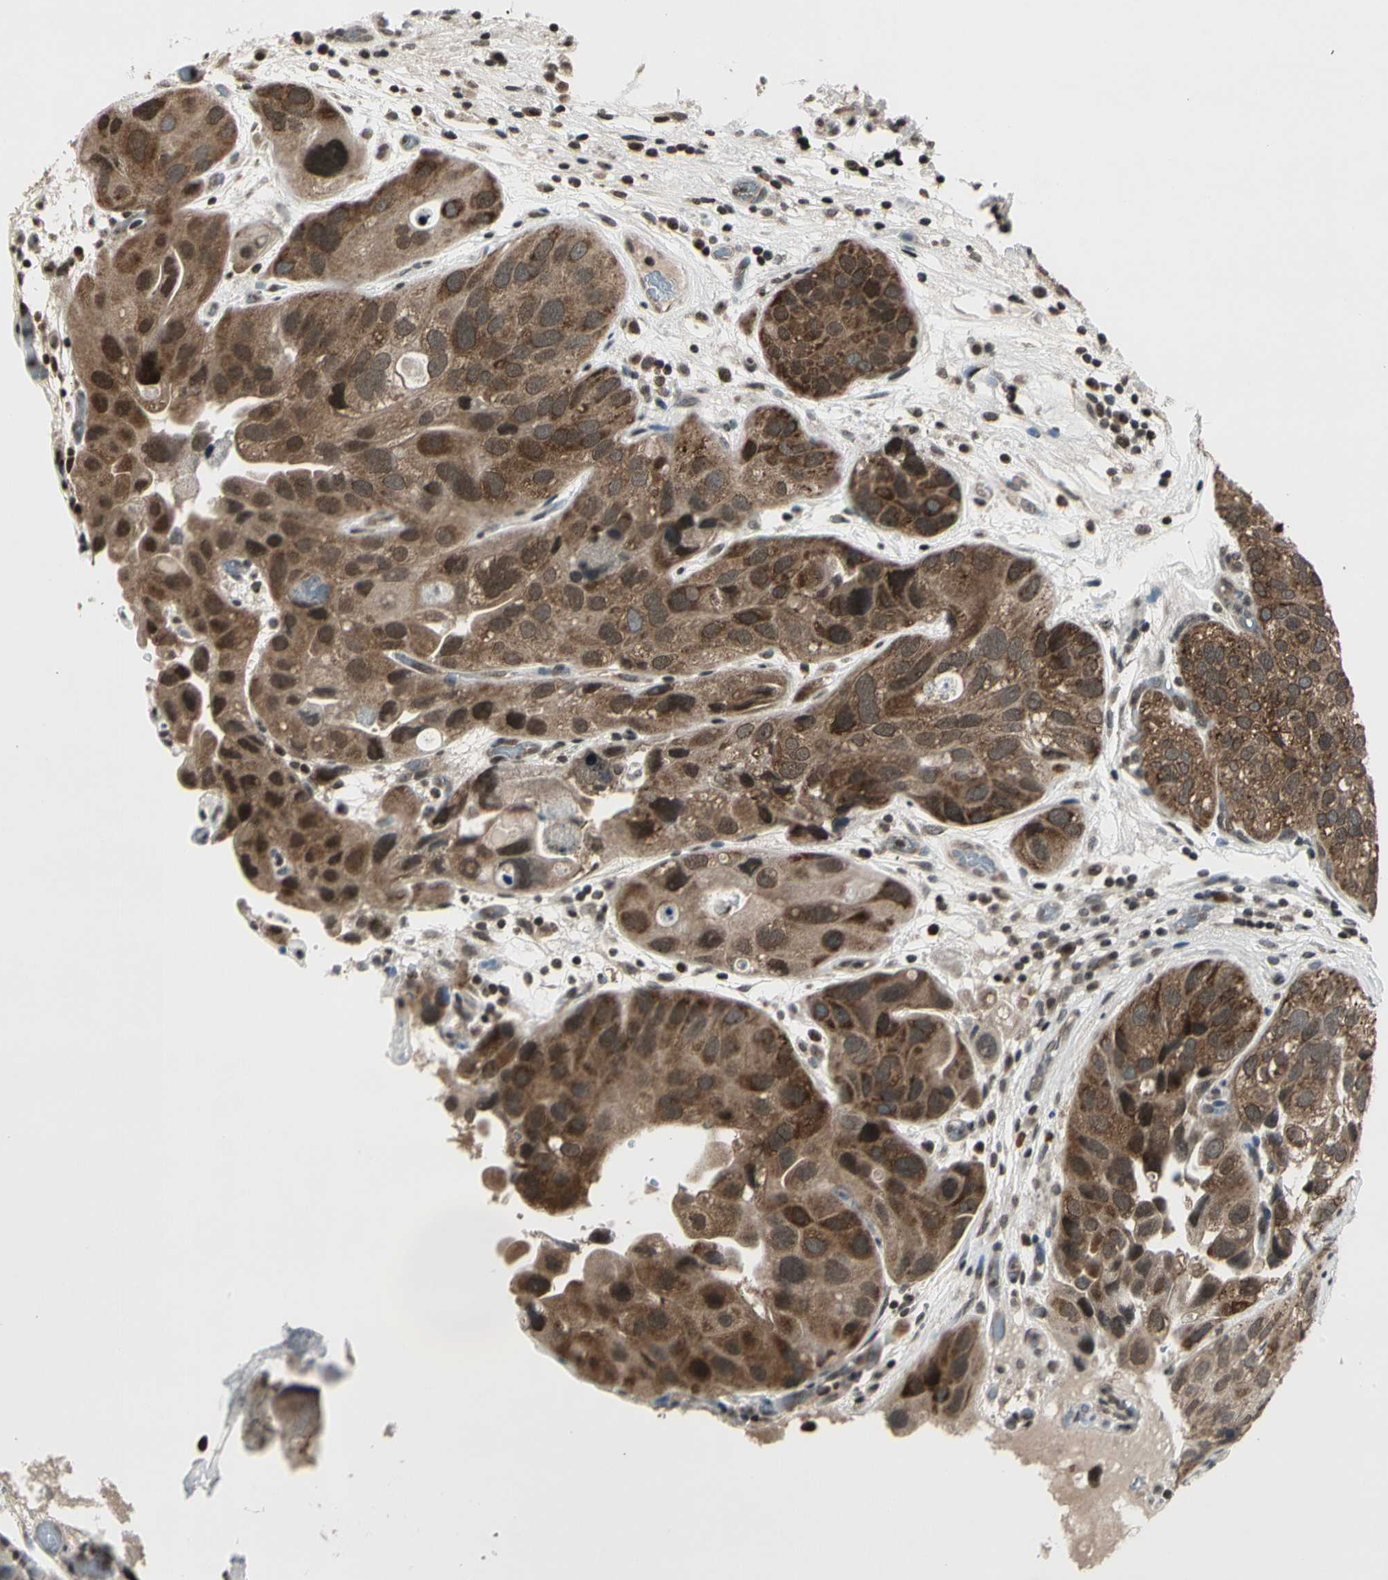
{"staining": {"intensity": "moderate", "quantity": ">75%", "location": "cytoplasmic/membranous"}, "tissue": "urothelial cancer", "cell_type": "Tumor cells", "image_type": "cancer", "snomed": [{"axis": "morphology", "description": "Urothelial carcinoma, High grade"}, {"axis": "topography", "description": "Urinary bladder"}], "caption": "Urothelial carcinoma (high-grade) stained with immunohistochemistry displays moderate cytoplasmic/membranous expression in about >75% of tumor cells.", "gene": "SMN2", "patient": {"sex": "female", "age": 64}}